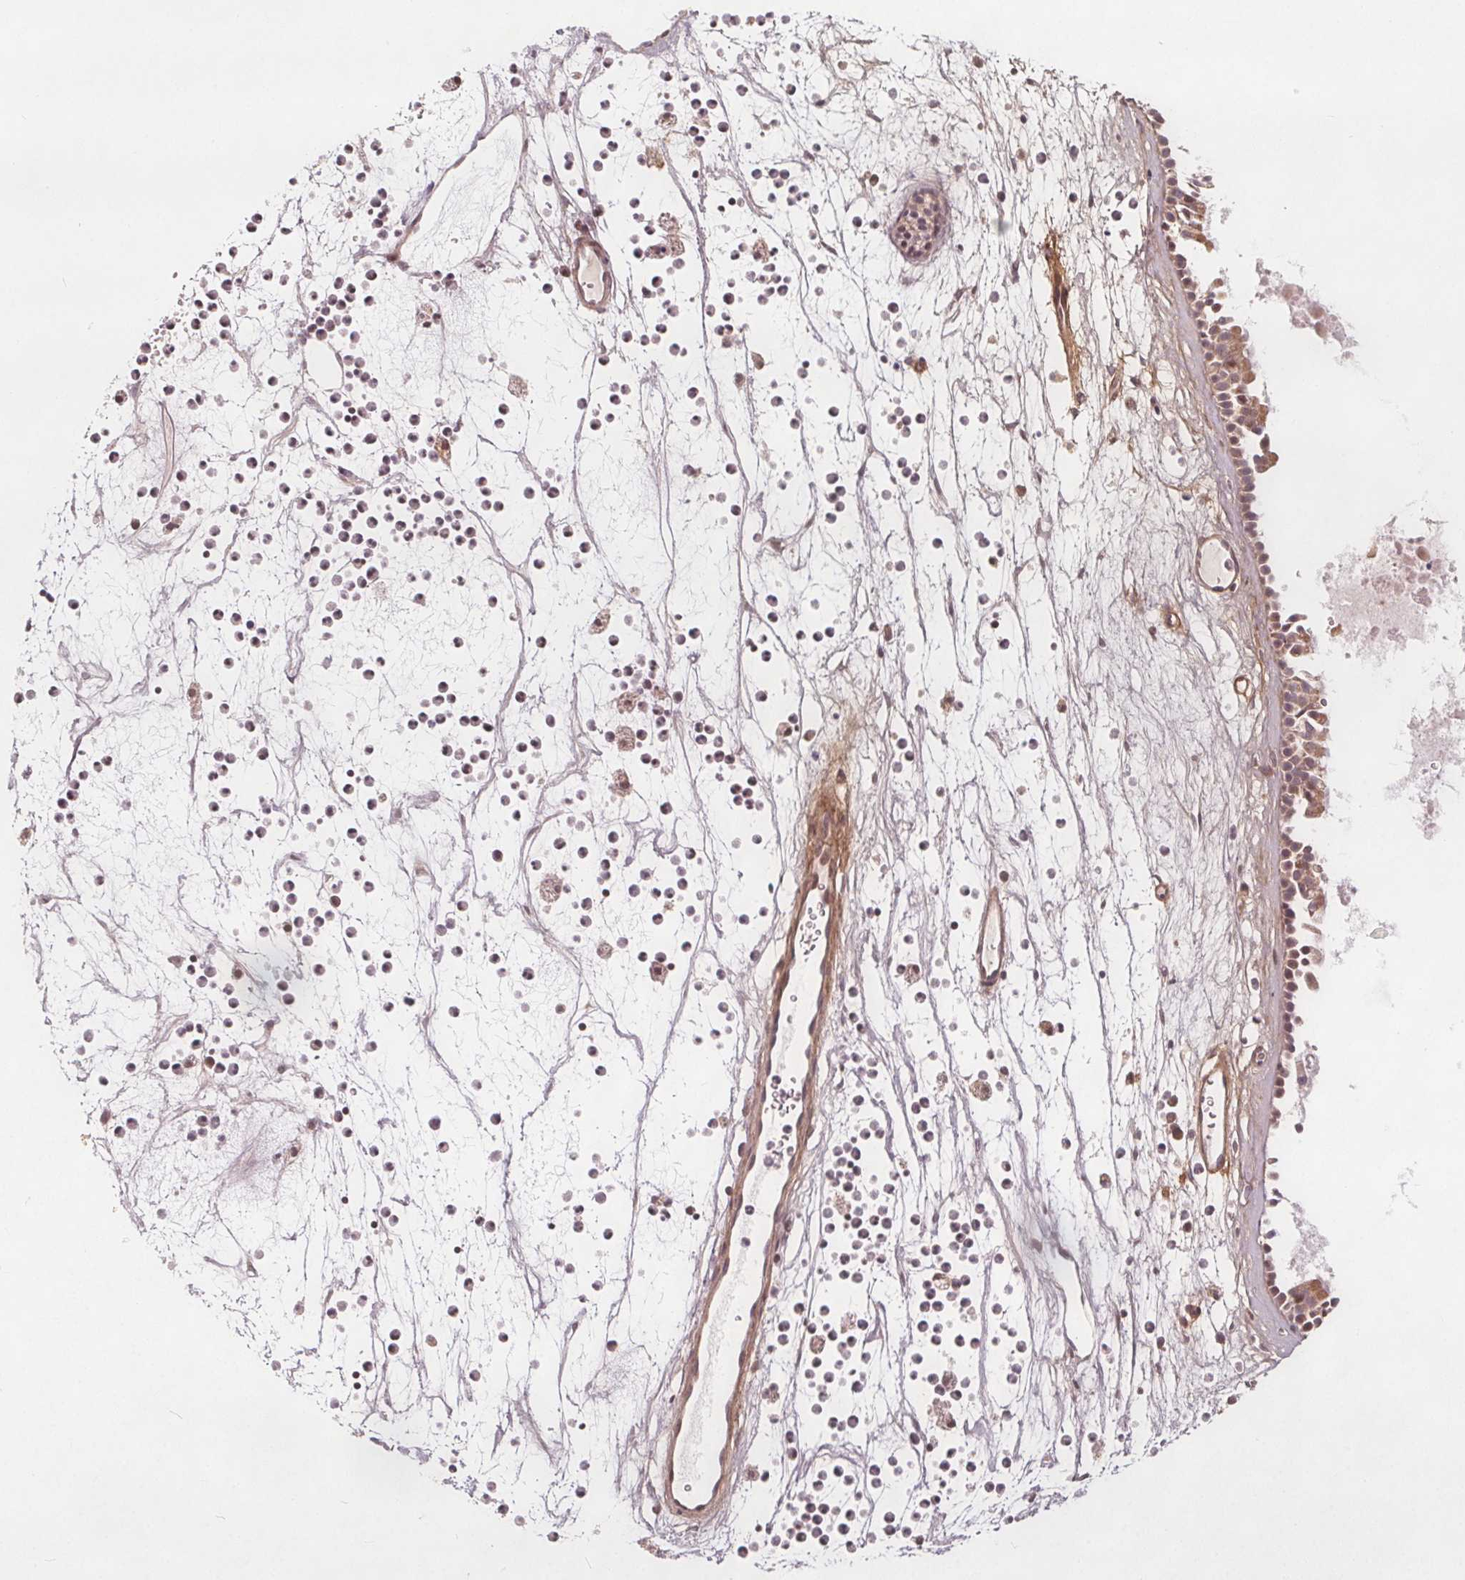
{"staining": {"intensity": "weak", "quantity": ">75%", "location": "cytoplasmic/membranous,nuclear"}, "tissue": "nasopharynx", "cell_type": "Respiratory epithelial cells", "image_type": "normal", "snomed": [{"axis": "morphology", "description": "Normal tissue, NOS"}, {"axis": "topography", "description": "Nasopharynx"}], "caption": "Immunohistochemistry photomicrograph of unremarkable human nasopharynx stained for a protein (brown), which reveals low levels of weak cytoplasmic/membranous,nuclear positivity in about >75% of respiratory epithelial cells.", "gene": "AKT1S1", "patient": {"sex": "female", "age": 52}}